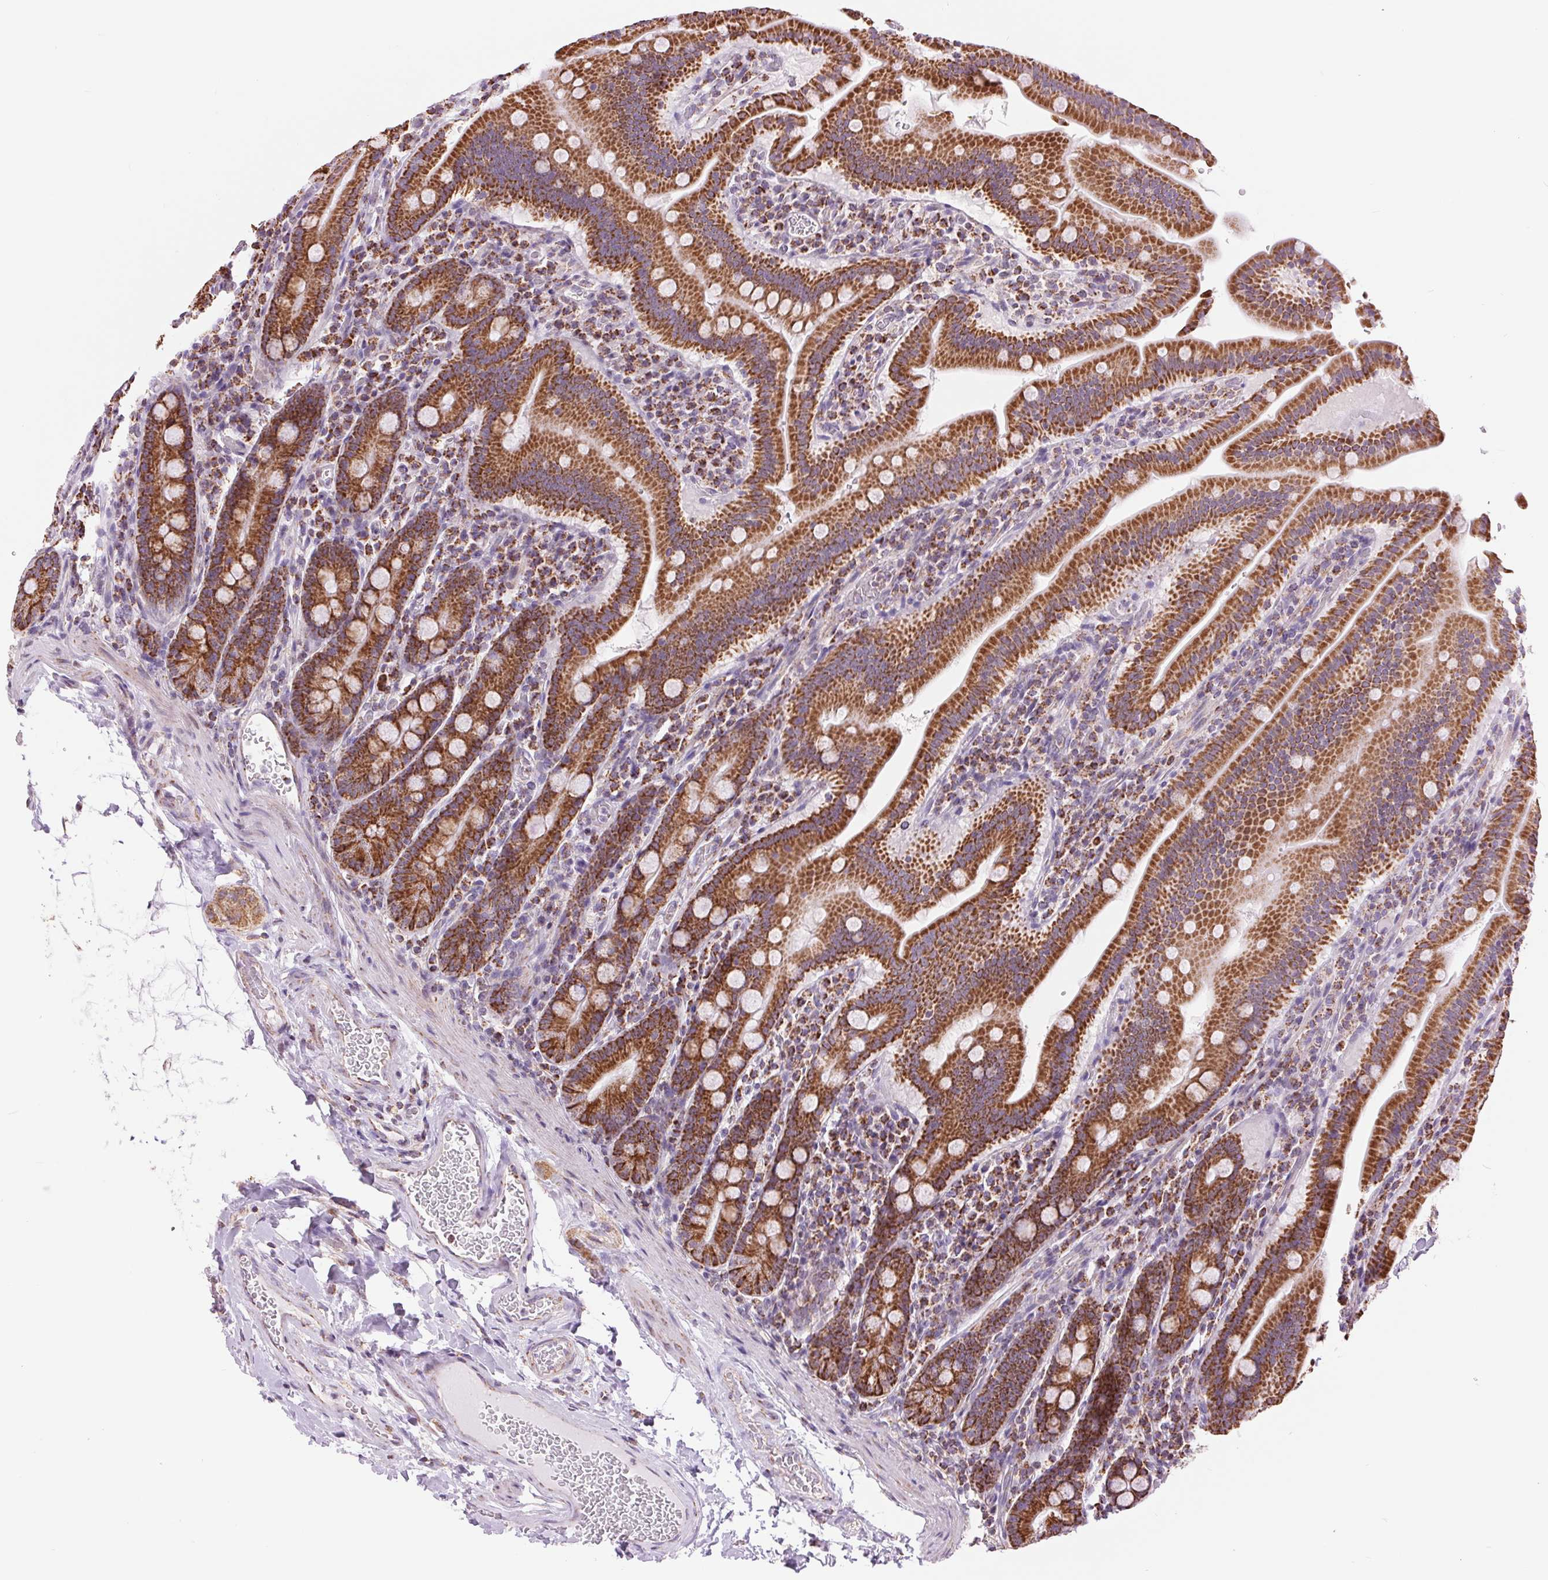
{"staining": {"intensity": "strong", "quantity": ">75%", "location": "cytoplasmic/membranous"}, "tissue": "small intestine", "cell_type": "Glandular cells", "image_type": "normal", "snomed": [{"axis": "morphology", "description": "Normal tissue, NOS"}, {"axis": "topography", "description": "Small intestine"}], "caption": "The immunohistochemical stain shows strong cytoplasmic/membranous expression in glandular cells of normal small intestine.", "gene": "ATP5PB", "patient": {"sex": "male", "age": 26}}